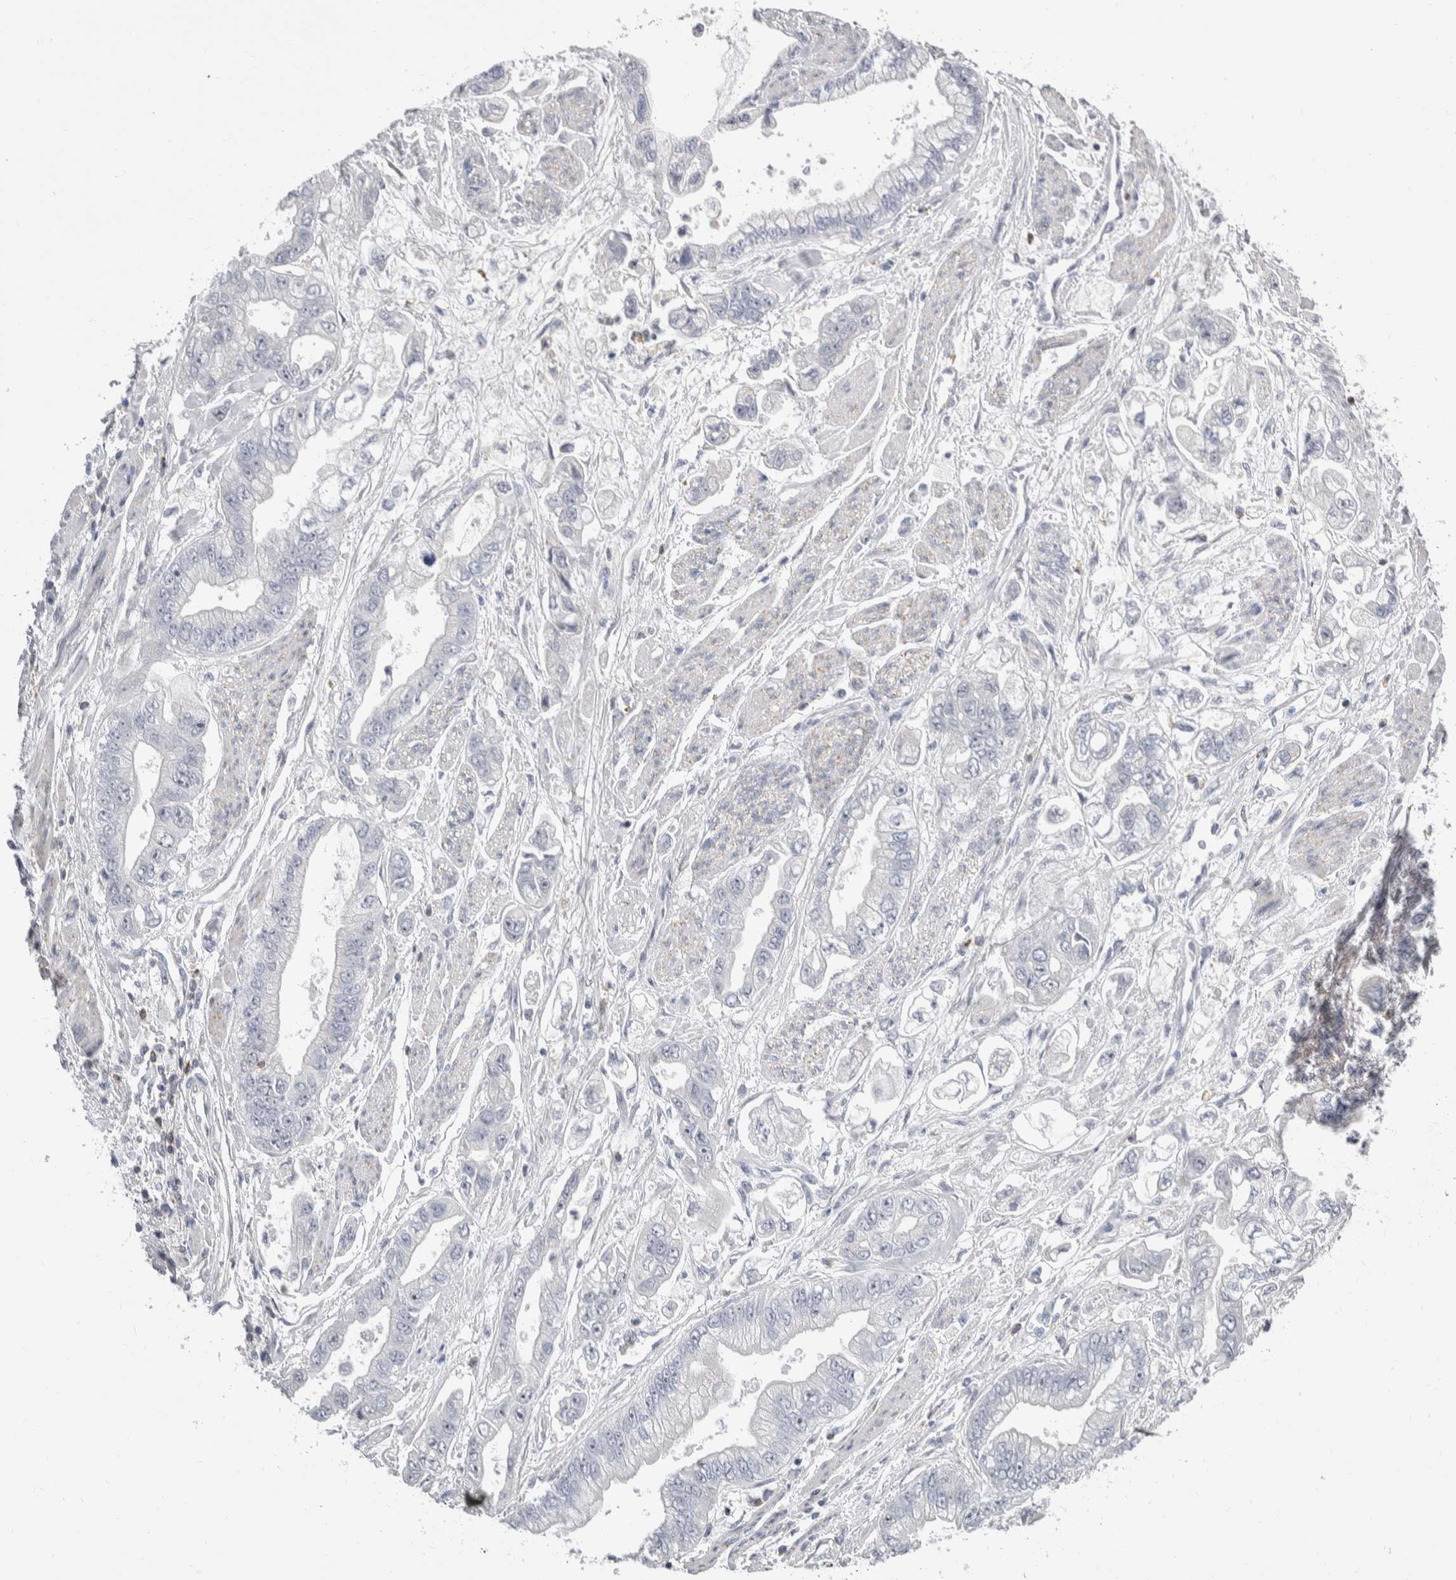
{"staining": {"intensity": "negative", "quantity": "none", "location": "none"}, "tissue": "stomach cancer", "cell_type": "Tumor cells", "image_type": "cancer", "snomed": [{"axis": "morphology", "description": "Normal tissue, NOS"}, {"axis": "morphology", "description": "Adenocarcinoma, NOS"}, {"axis": "topography", "description": "Stomach"}], "caption": "This is an immunohistochemistry (IHC) photomicrograph of stomach cancer (adenocarcinoma). There is no staining in tumor cells.", "gene": "CEP295NL", "patient": {"sex": "male", "age": 62}}